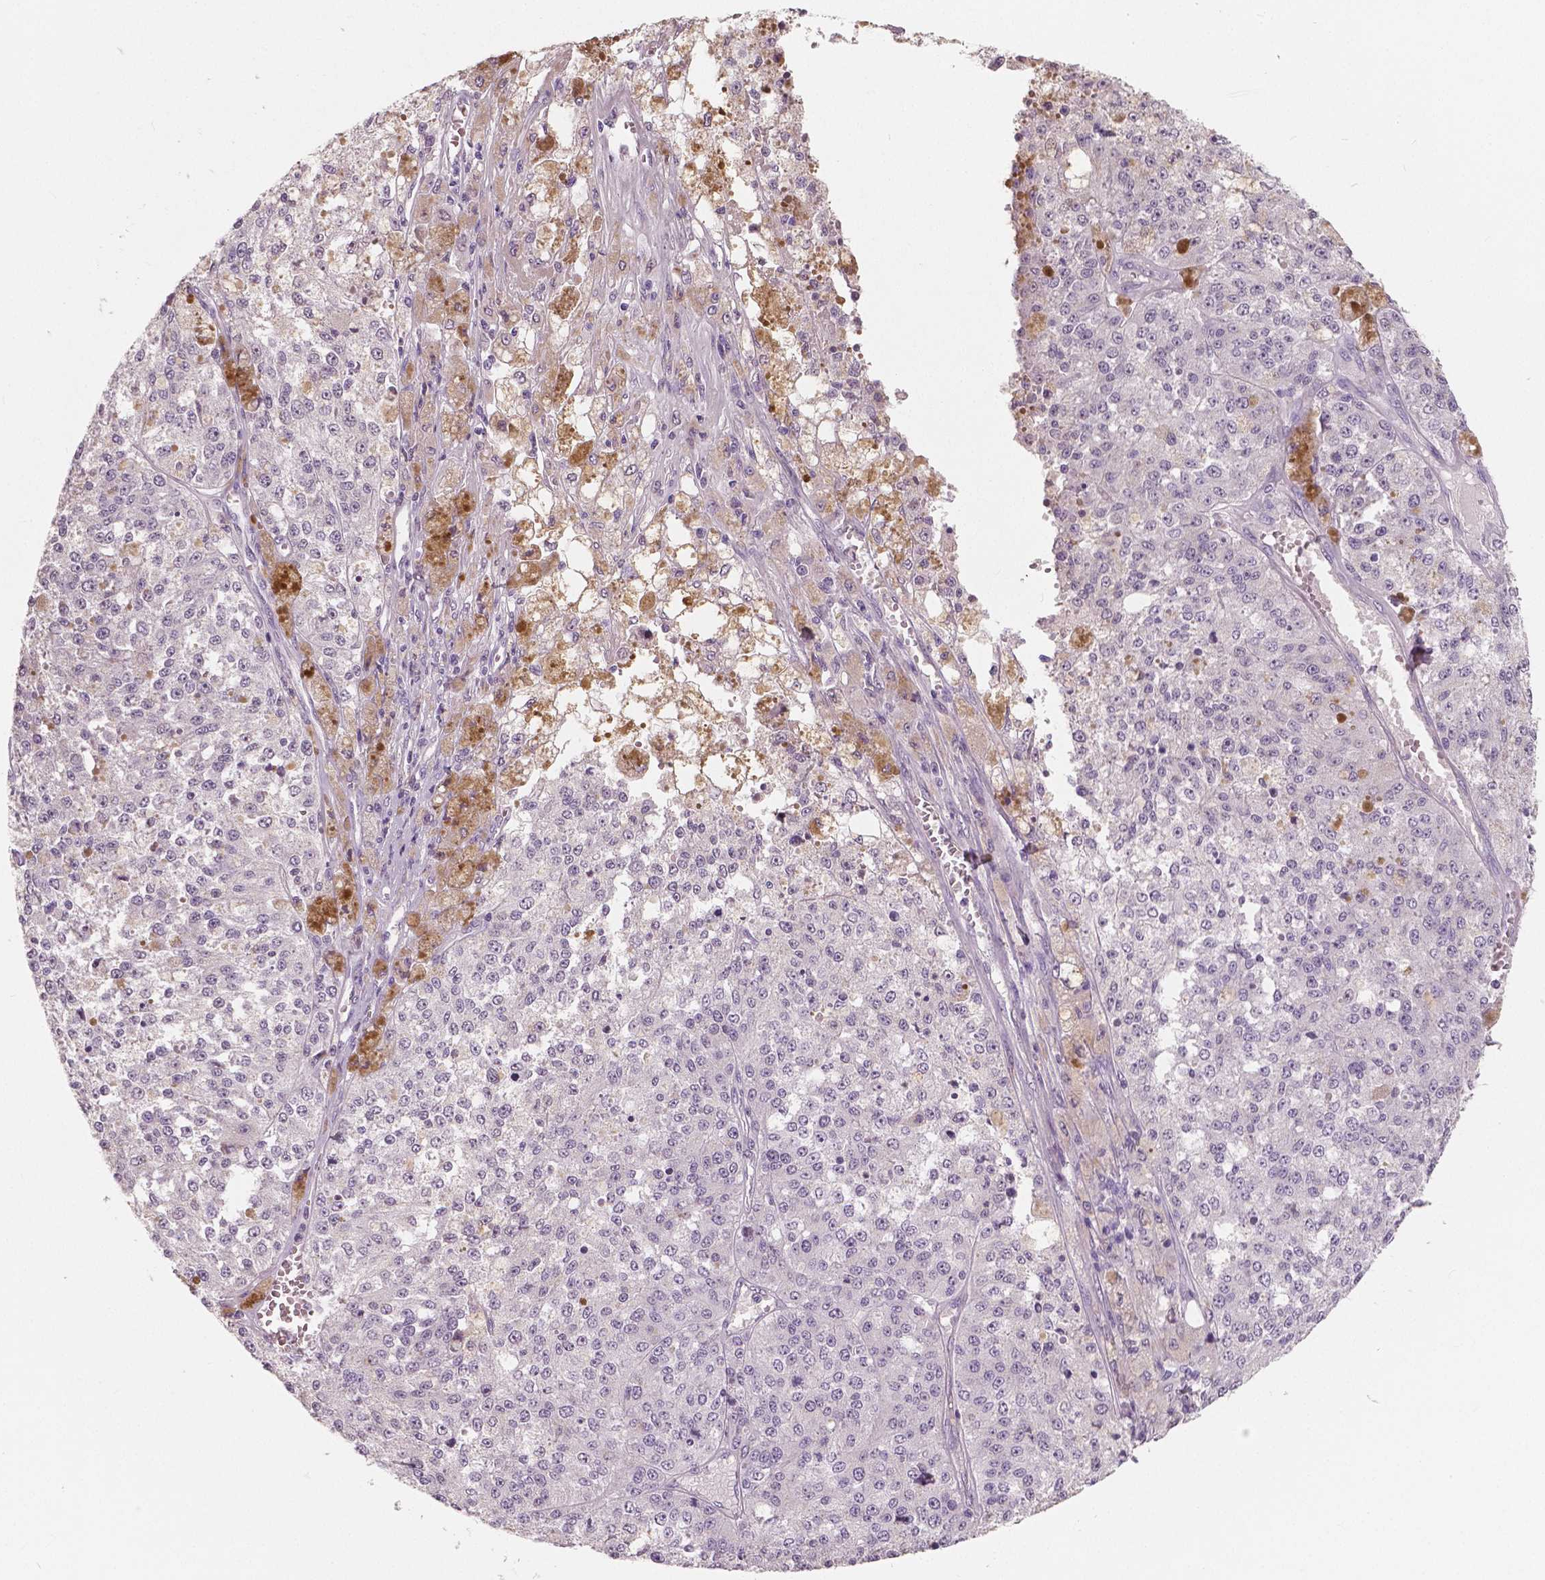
{"staining": {"intensity": "negative", "quantity": "none", "location": "none"}, "tissue": "melanoma", "cell_type": "Tumor cells", "image_type": "cancer", "snomed": [{"axis": "morphology", "description": "Malignant melanoma, Metastatic site"}, {"axis": "topography", "description": "Lymph node"}], "caption": "High power microscopy photomicrograph of an immunohistochemistry micrograph of malignant melanoma (metastatic site), revealing no significant staining in tumor cells.", "gene": "NECAB1", "patient": {"sex": "female", "age": 64}}